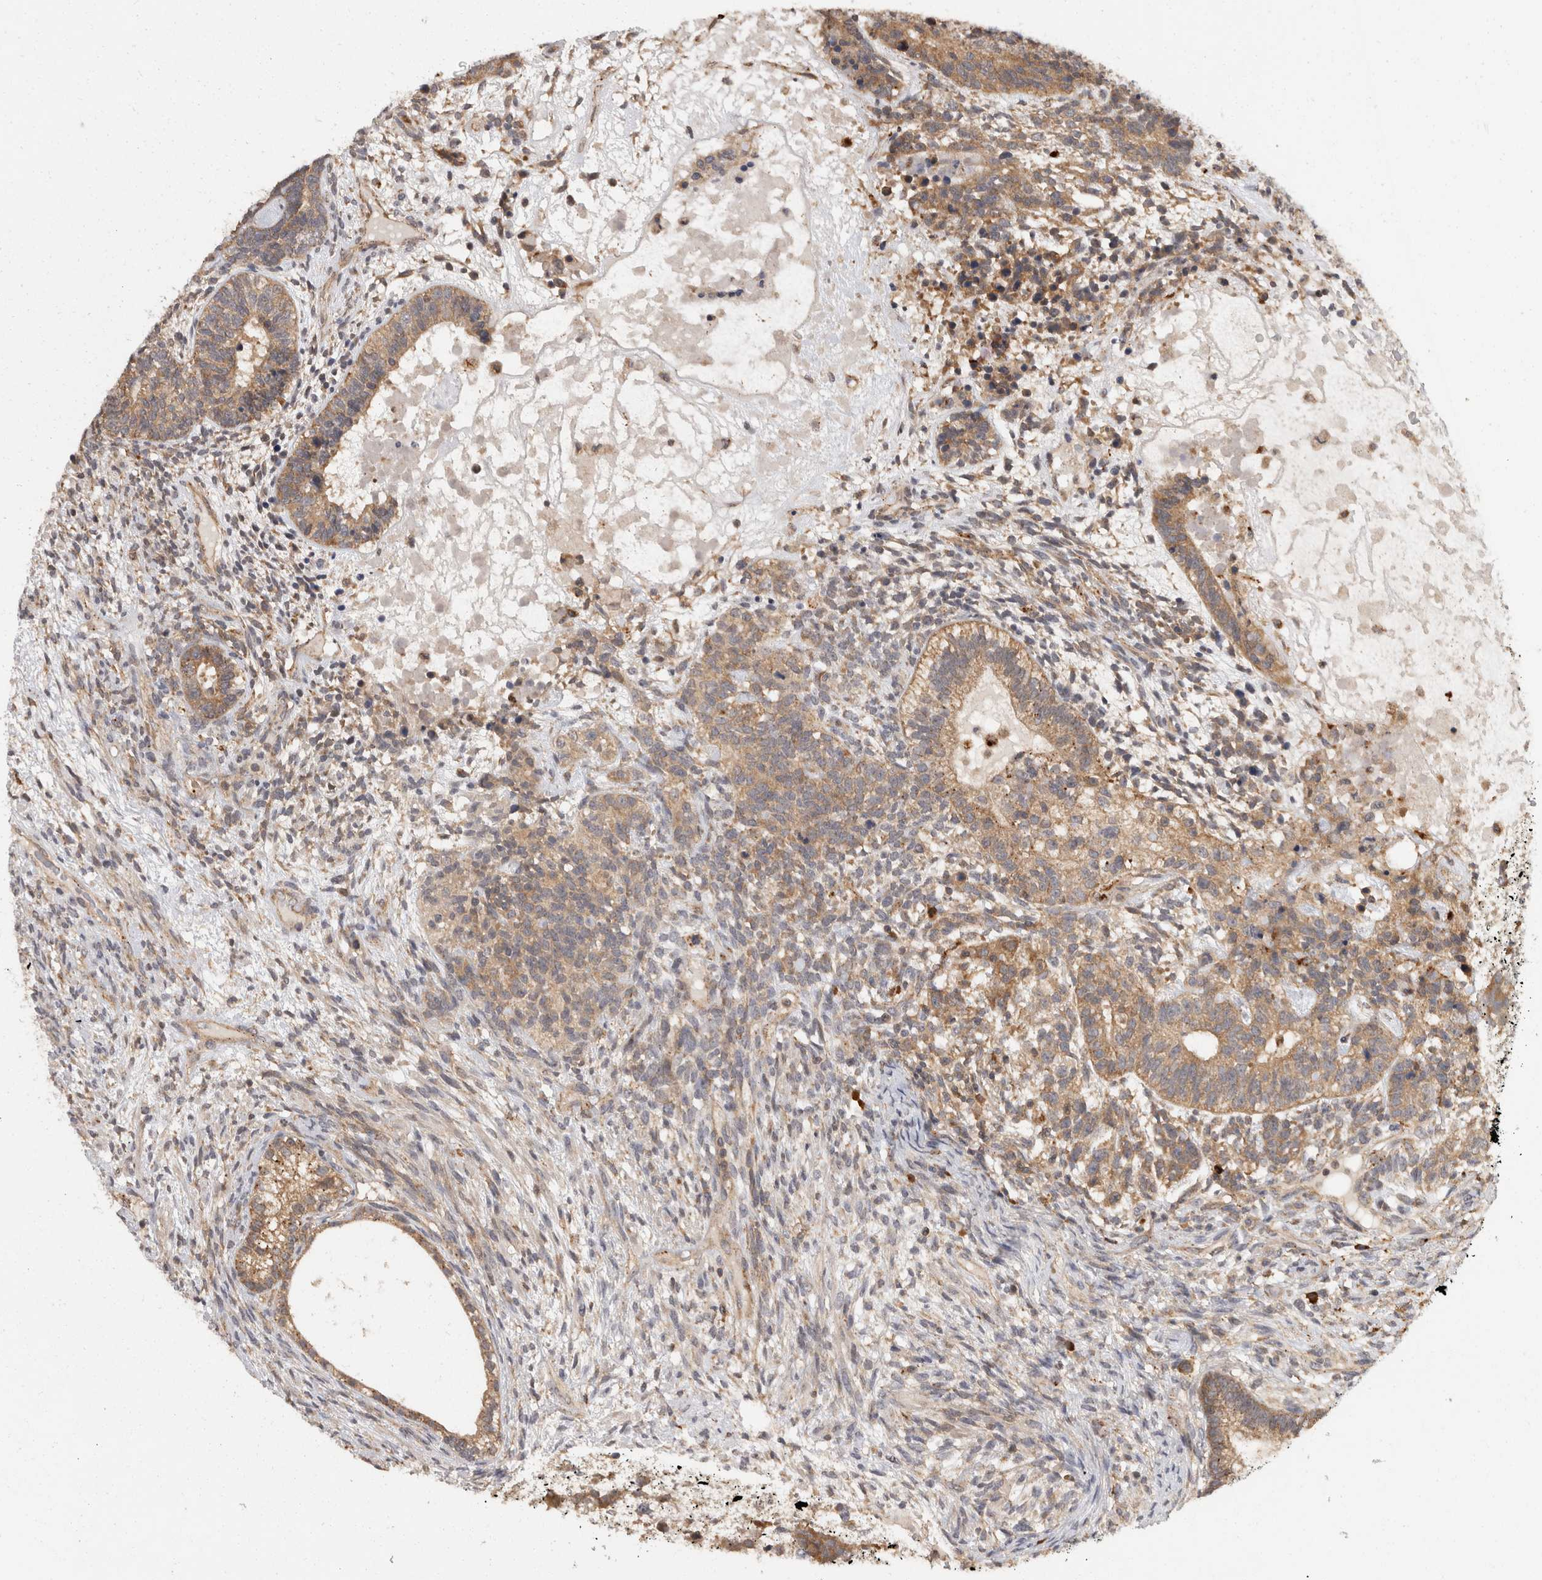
{"staining": {"intensity": "weak", "quantity": ">75%", "location": "cytoplasmic/membranous"}, "tissue": "testis cancer", "cell_type": "Tumor cells", "image_type": "cancer", "snomed": [{"axis": "morphology", "description": "Seminoma, NOS"}, {"axis": "morphology", "description": "Carcinoma, Embryonal, NOS"}, {"axis": "topography", "description": "Testis"}], "caption": "Human testis embryonal carcinoma stained with a protein marker shows weak staining in tumor cells.", "gene": "ACAT2", "patient": {"sex": "male", "age": 28}}